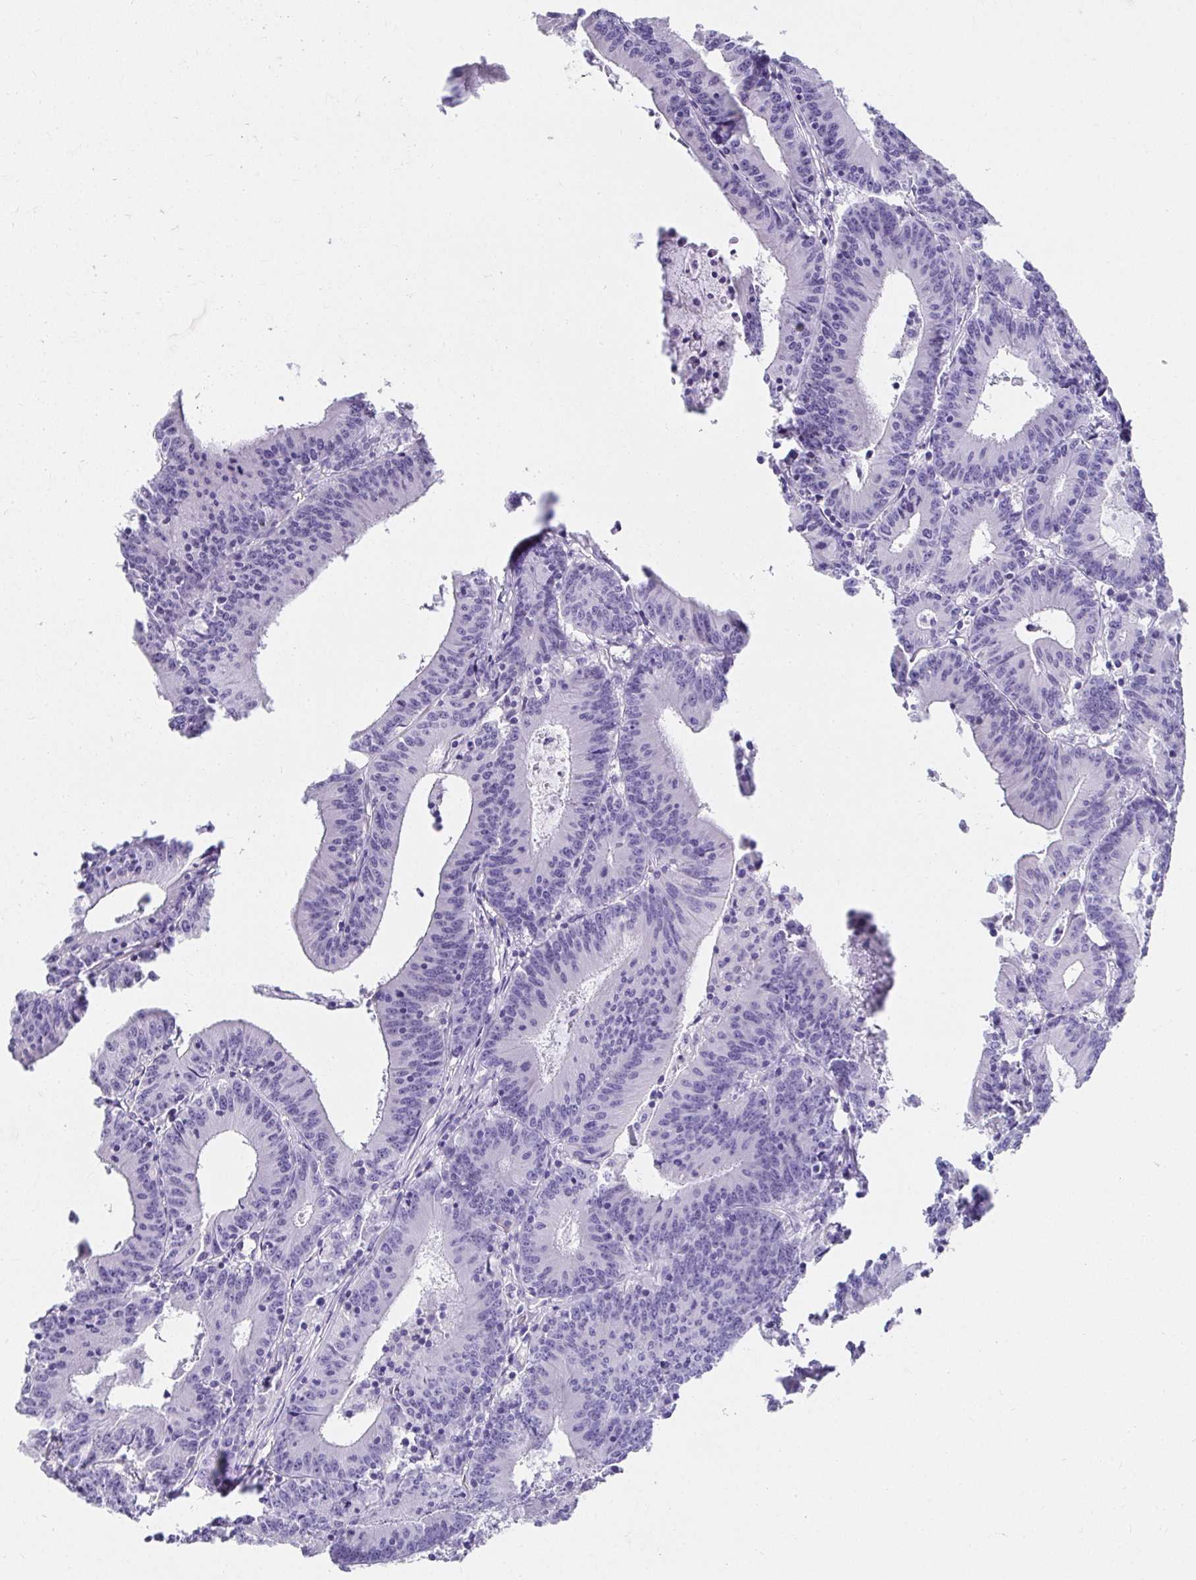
{"staining": {"intensity": "negative", "quantity": "none", "location": "none"}, "tissue": "colorectal cancer", "cell_type": "Tumor cells", "image_type": "cancer", "snomed": [{"axis": "morphology", "description": "Adenocarcinoma, NOS"}, {"axis": "topography", "description": "Colon"}], "caption": "The immunohistochemistry histopathology image has no significant expression in tumor cells of adenocarcinoma (colorectal) tissue.", "gene": "VGLL1", "patient": {"sex": "female", "age": 78}}